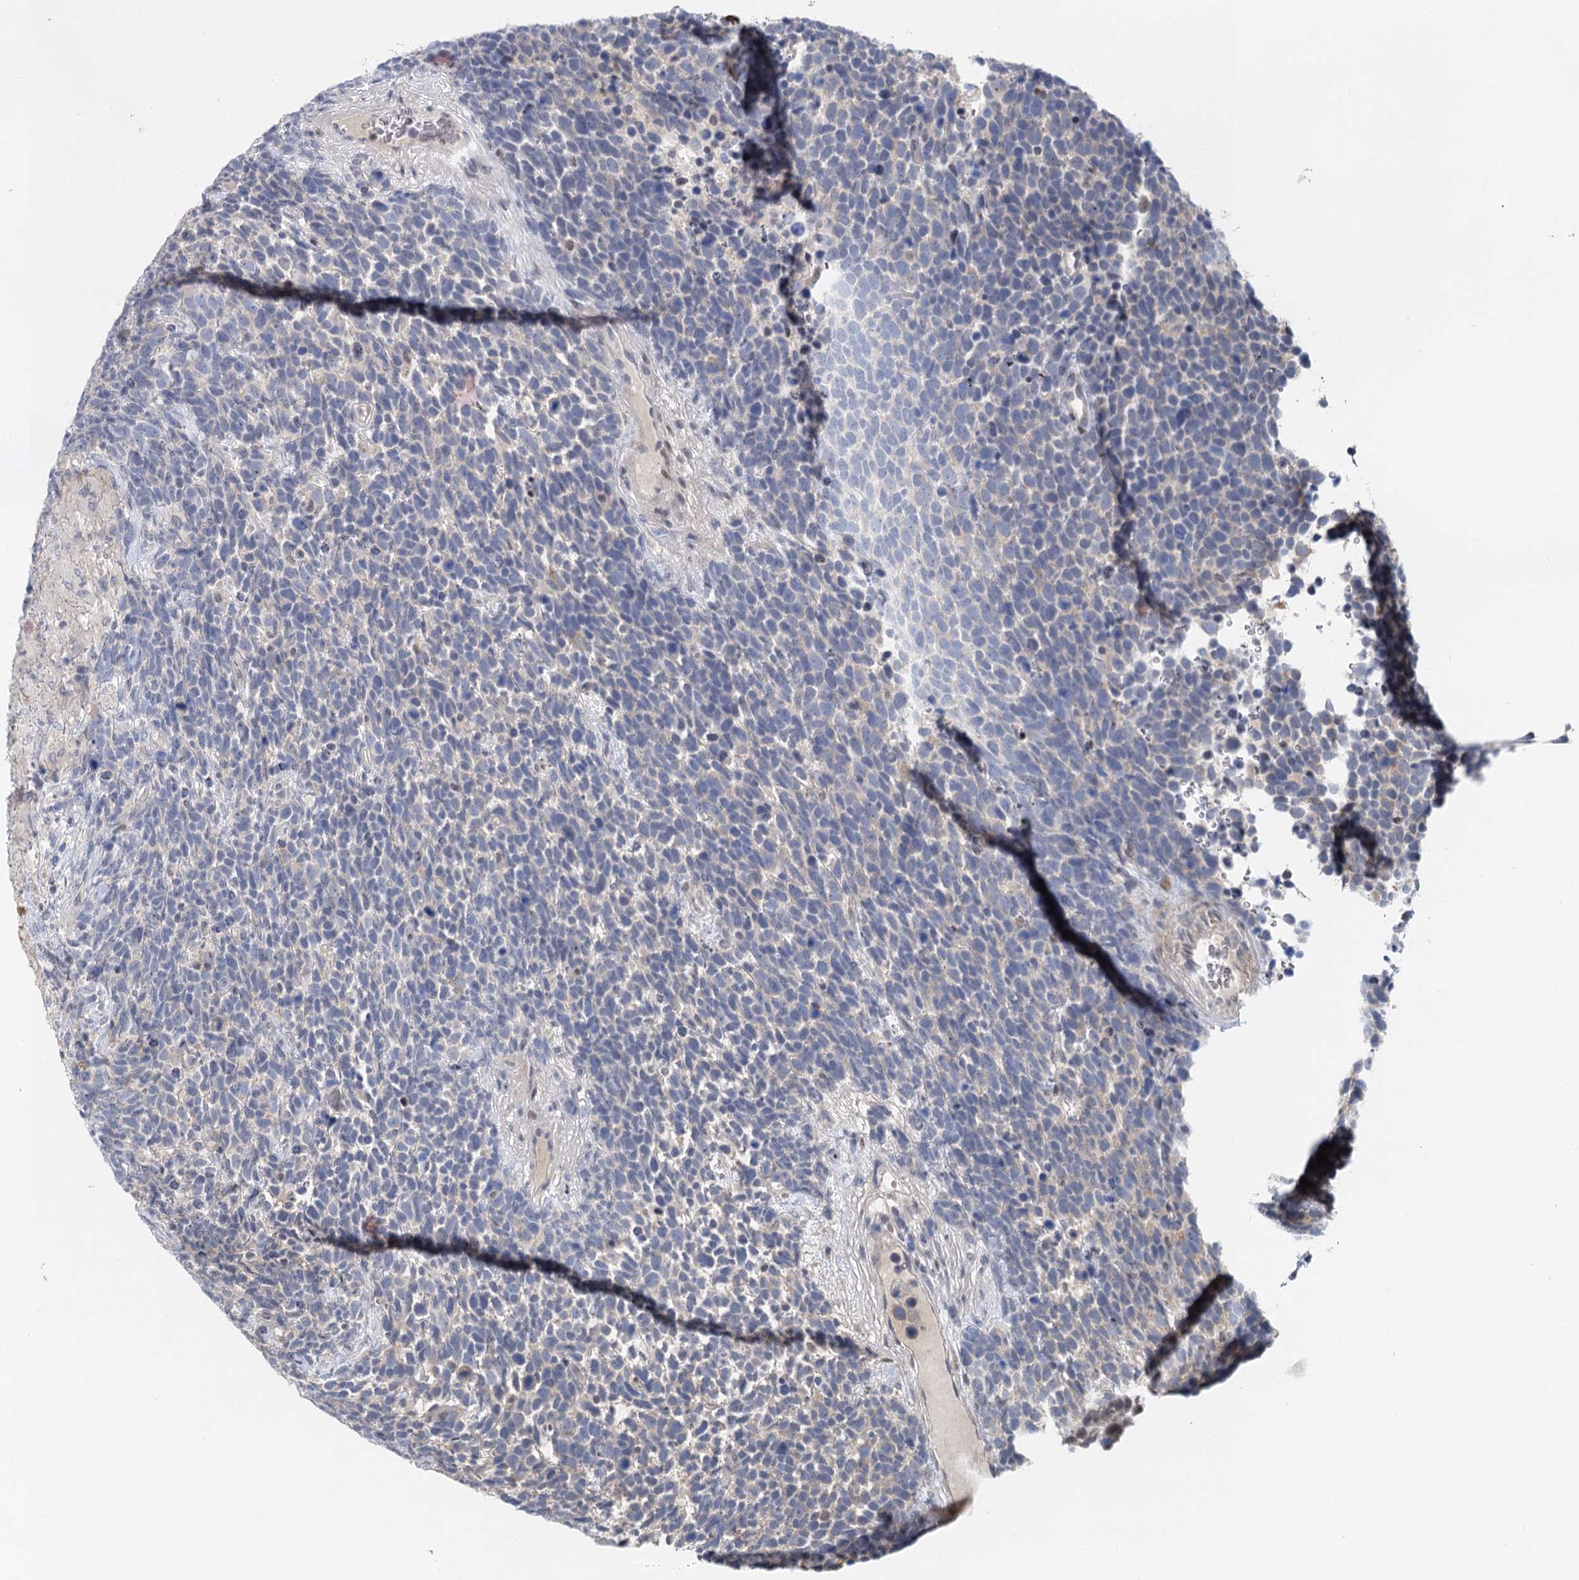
{"staining": {"intensity": "weak", "quantity": "<25%", "location": "nuclear"}, "tissue": "urothelial cancer", "cell_type": "Tumor cells", "image_type": "cancer", "snomed": [{"axis": "morphology", "description": "Urothelial carcinoma, High grade"}, {"axis": "topography", "description": "Urinary bladder"}], "caption": "IHC photomicrograph of human urothelial cancer stained for a protein (brown), which shows no expression in tumor cells.", "gene": "IL11RA", "patient": {"sex": "female", "age": 82}}